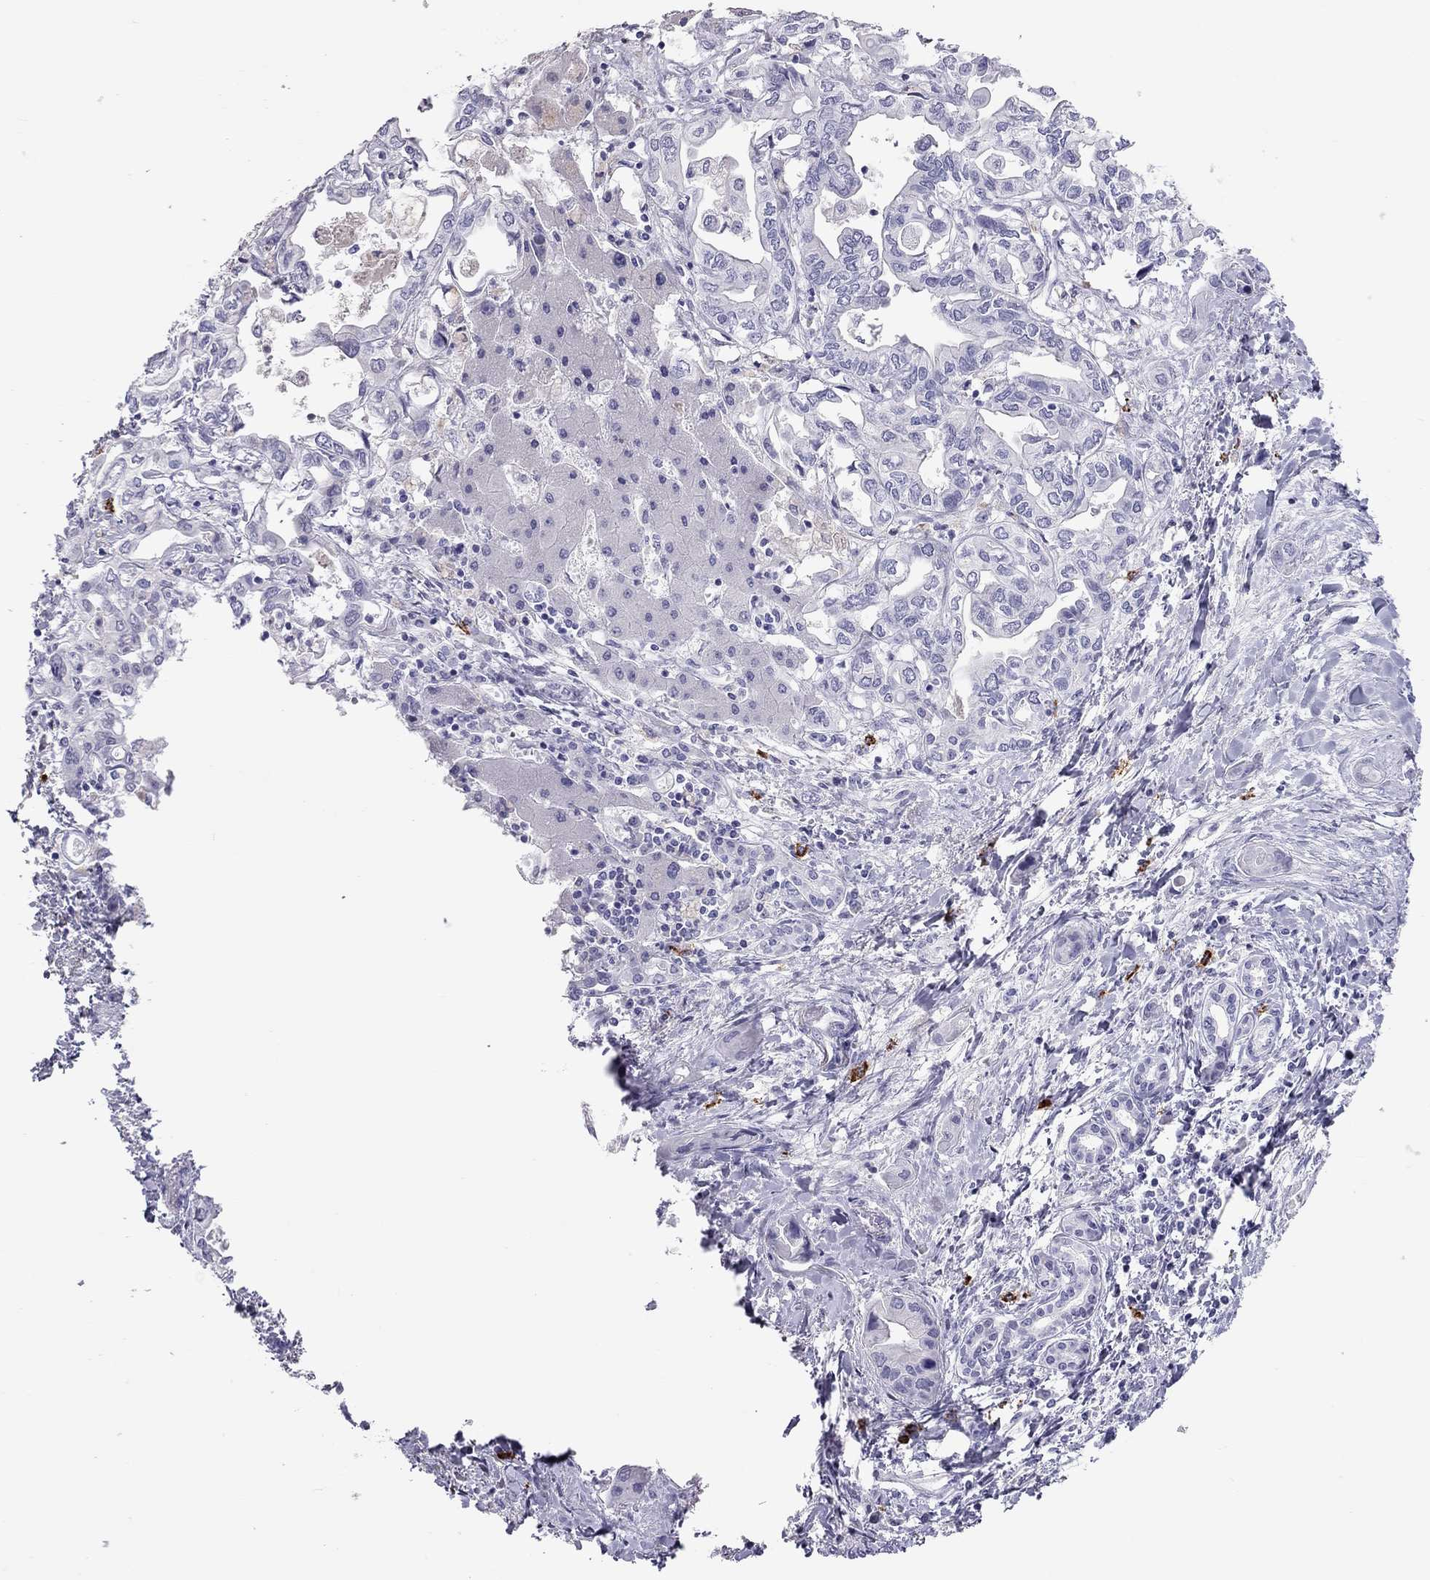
{"staining": {"intensity": "negative", "quantity": "none", "location": "none"}, "tissue": "liver cancer", "cell_type": "Tumor cells", "image_type": "cancer", "snomed": [{"axis": "morphology", "description": "Cholangiocarcinoma"}, {"axis": "topography", "description": "Liver"}], "caption": "Tumor cells are negative for brown protein staining in cholangiocarcinoma (liver). Brightfield microscopy of IHC stained with DAB (3,3'-diaminobenzidine) (brown) and hematoxylin (blue), captured at high magnification.", "gene": "IL17REL", "patient": {"sex": "female", "age": 64}}